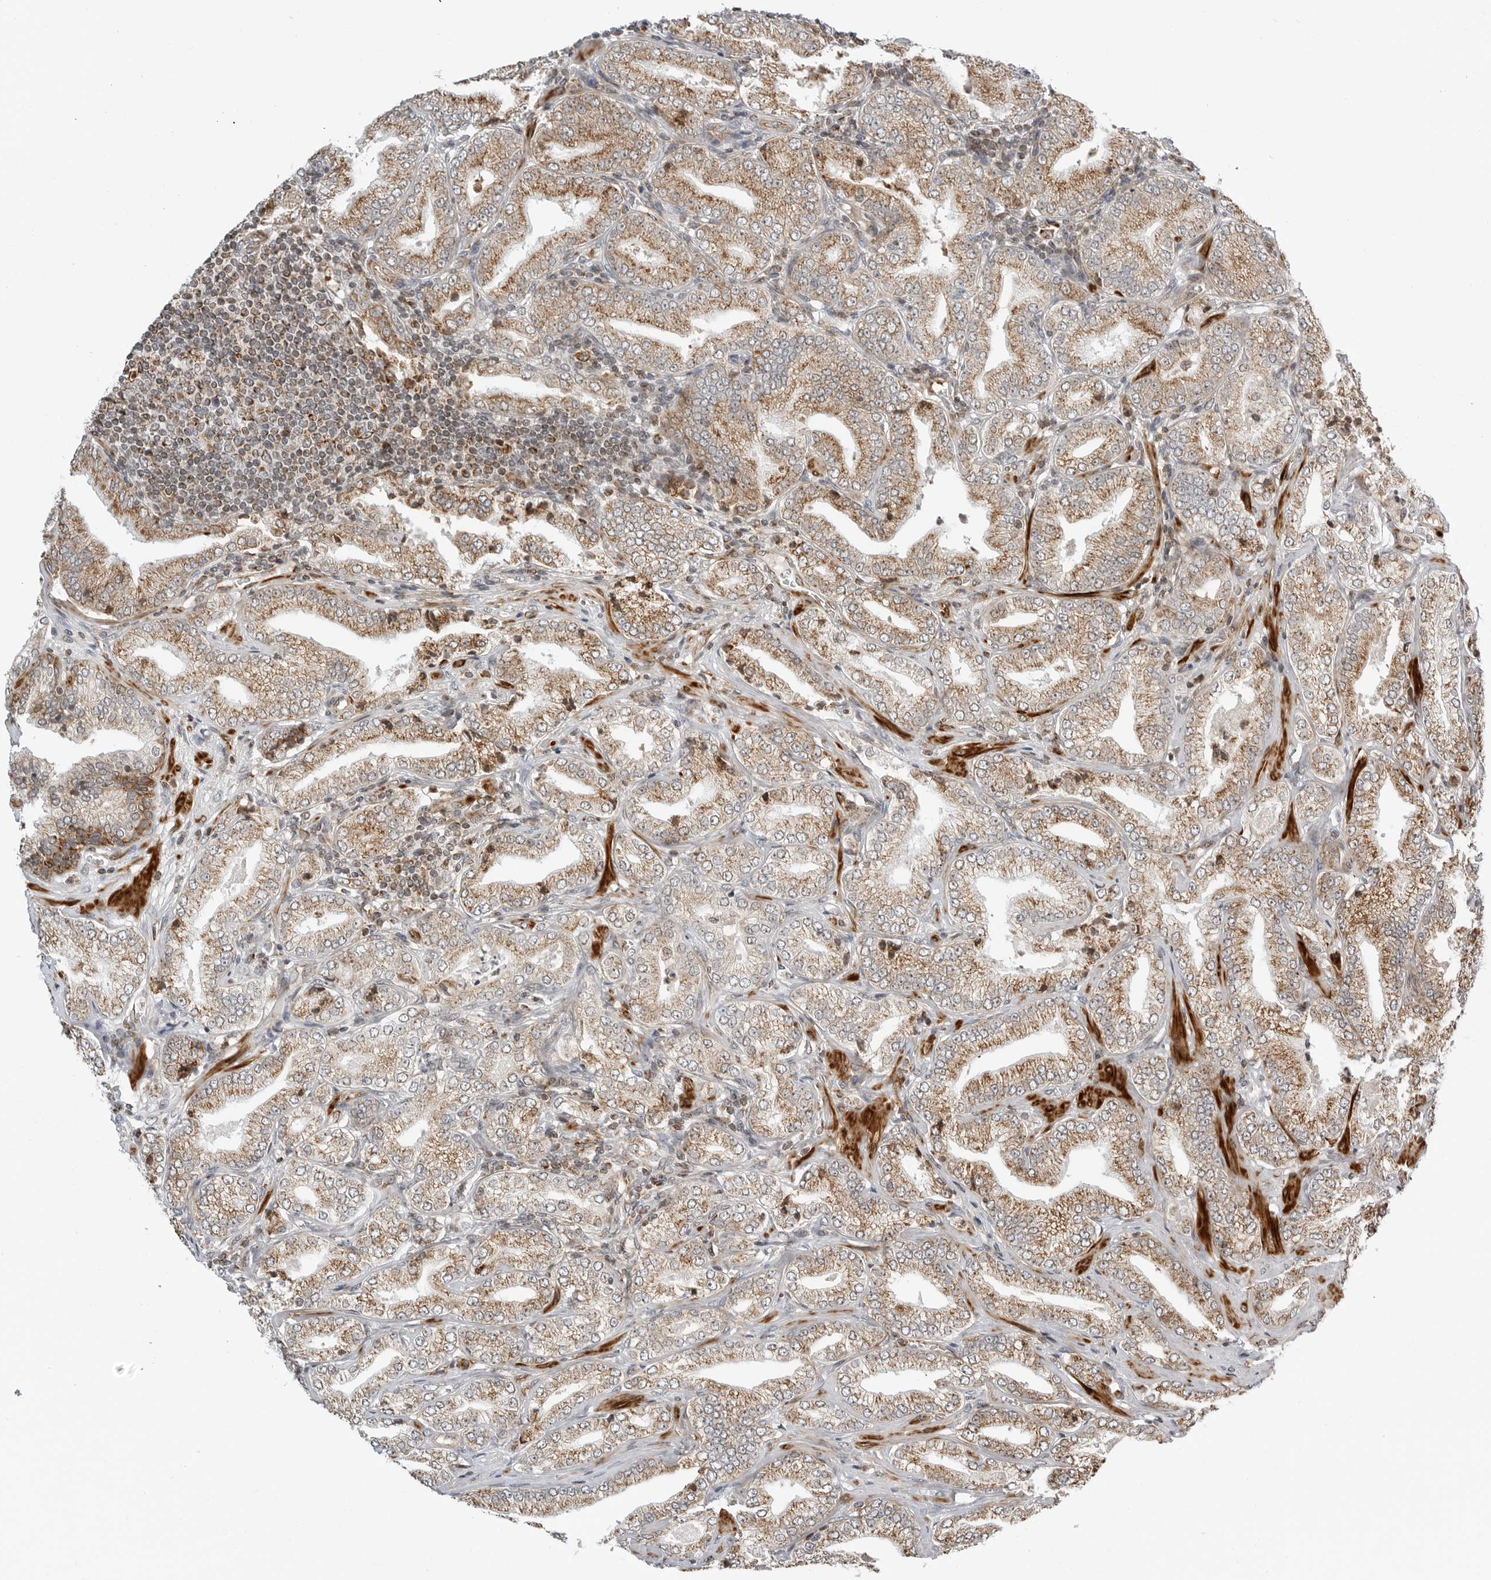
{"staining": {"intensity": "moderate", "quantity": ">75%", "location": "cytoplasmic/membranous"}, "tissue": "prostate cancer", "cell_type": "Tumor cells", "image_type": "cancer", "snomed": [{"axis": "morphology", "description": "Adenocarcinoma, Low grade"}, {"axis": "topography", "description": "Prostate"}], "caption": "This is an image of immunohistochemistry (IHC) staining of adenocarcinoma (low-grade) (prostate), which shows moderate positivity in the cytoplasmic/membranous of tumor cells.", "gene": "PEX2", "patient": {"sex": "male", "age": 62}}